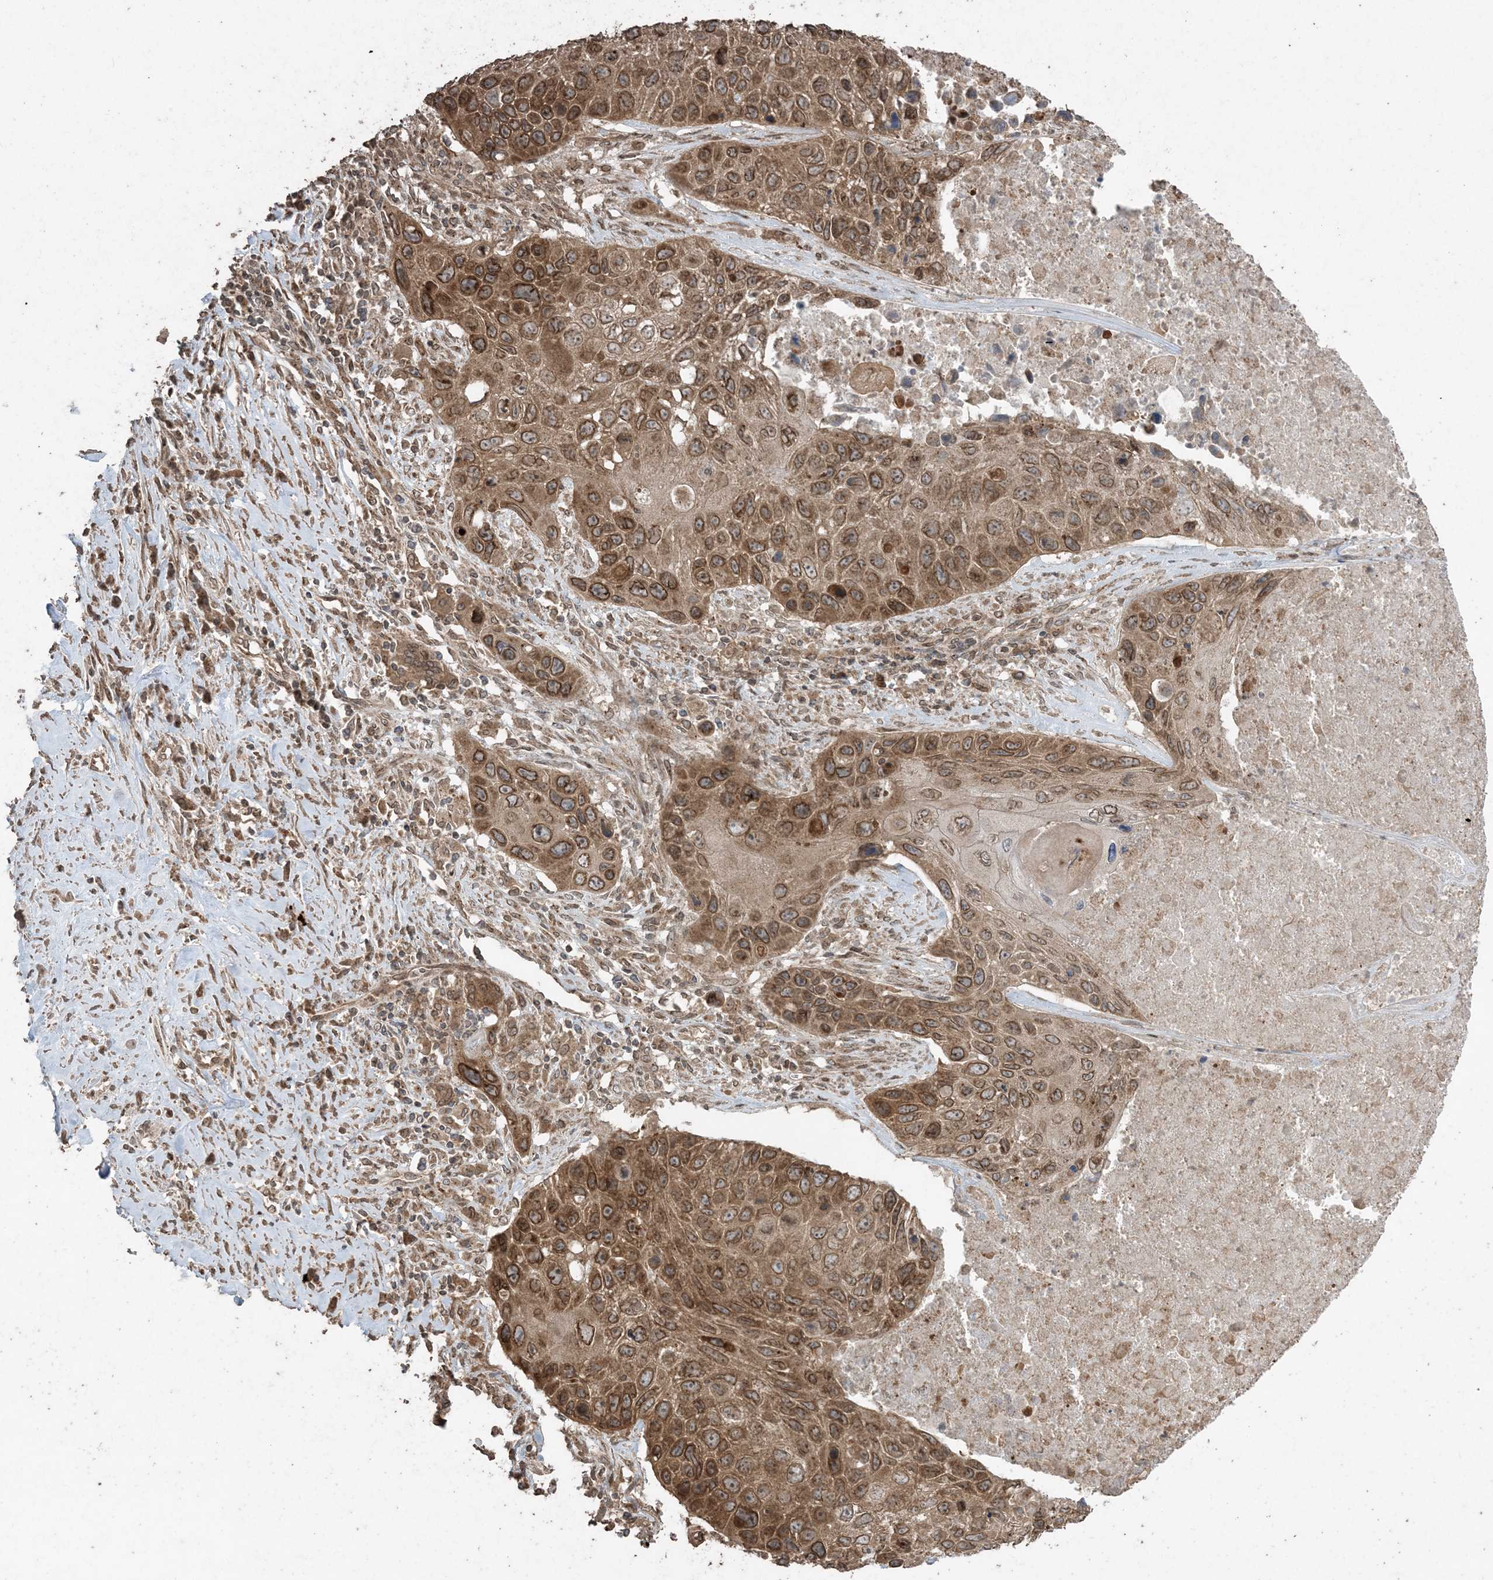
{"staining": {"intensity": "strong", "quantity": ">75%", "location": "cytoplasmic/membranous,nuclear"}, "tissue": "lung cancer", "cell_type": "Tumor cells", "image_type": "cancer", "snomed": [{"axis": "morphology", "description": "Squamous cell carcinoma, NOS"}, {"axis": "topography", "description": "Lung"}], "caption": "Immunohistochemical staining of human lung squamous cell carcinoma reveals strong cytoplasmic/membranous and nuclear protein expression in approximately >75% of tumor cells.", "gene": "DDX19B", "patient": {"sex": "male", "age": 61}}